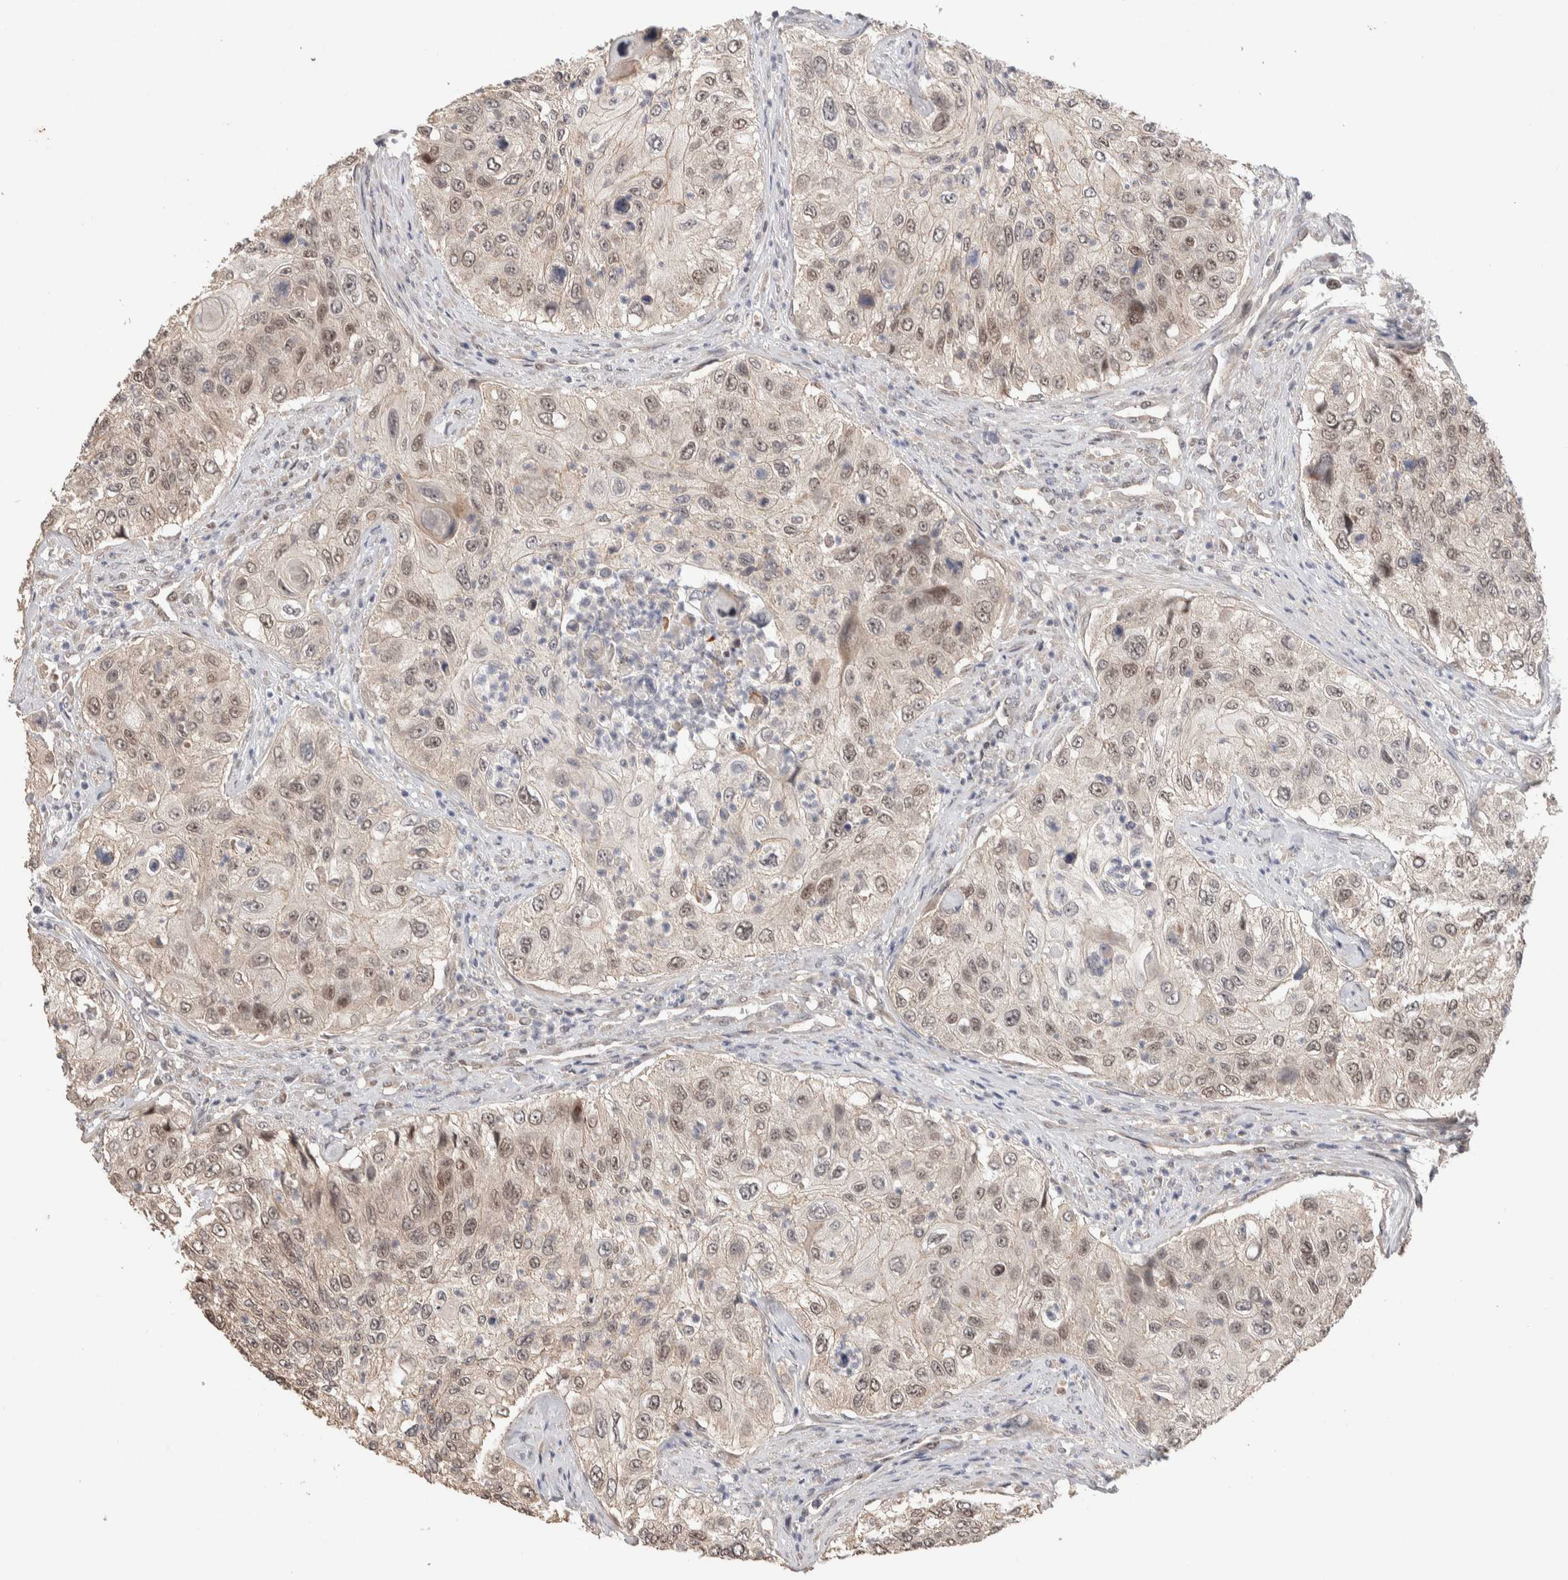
{"staining": {"intensity": "weak", "quantity": ">75%", "location": "nuclear"}, "tissue": "urothelial cancer", "cell_type": "Tumor cells", "image_type": "cancer", "snomed": [{"axis": "morphology", "description": "Urothelial carcinoma, High grade"}, {"axis": "topography", "description": "Urinary bladder"}], "caption": "The photomicrograph reveals a brown stain indicating the presence of a protein in the nuclear of tumor cells in high-grade urothelial carcinoma.", "gene": "PRDM15", "patient": {"sex": "female", "age": 60}}